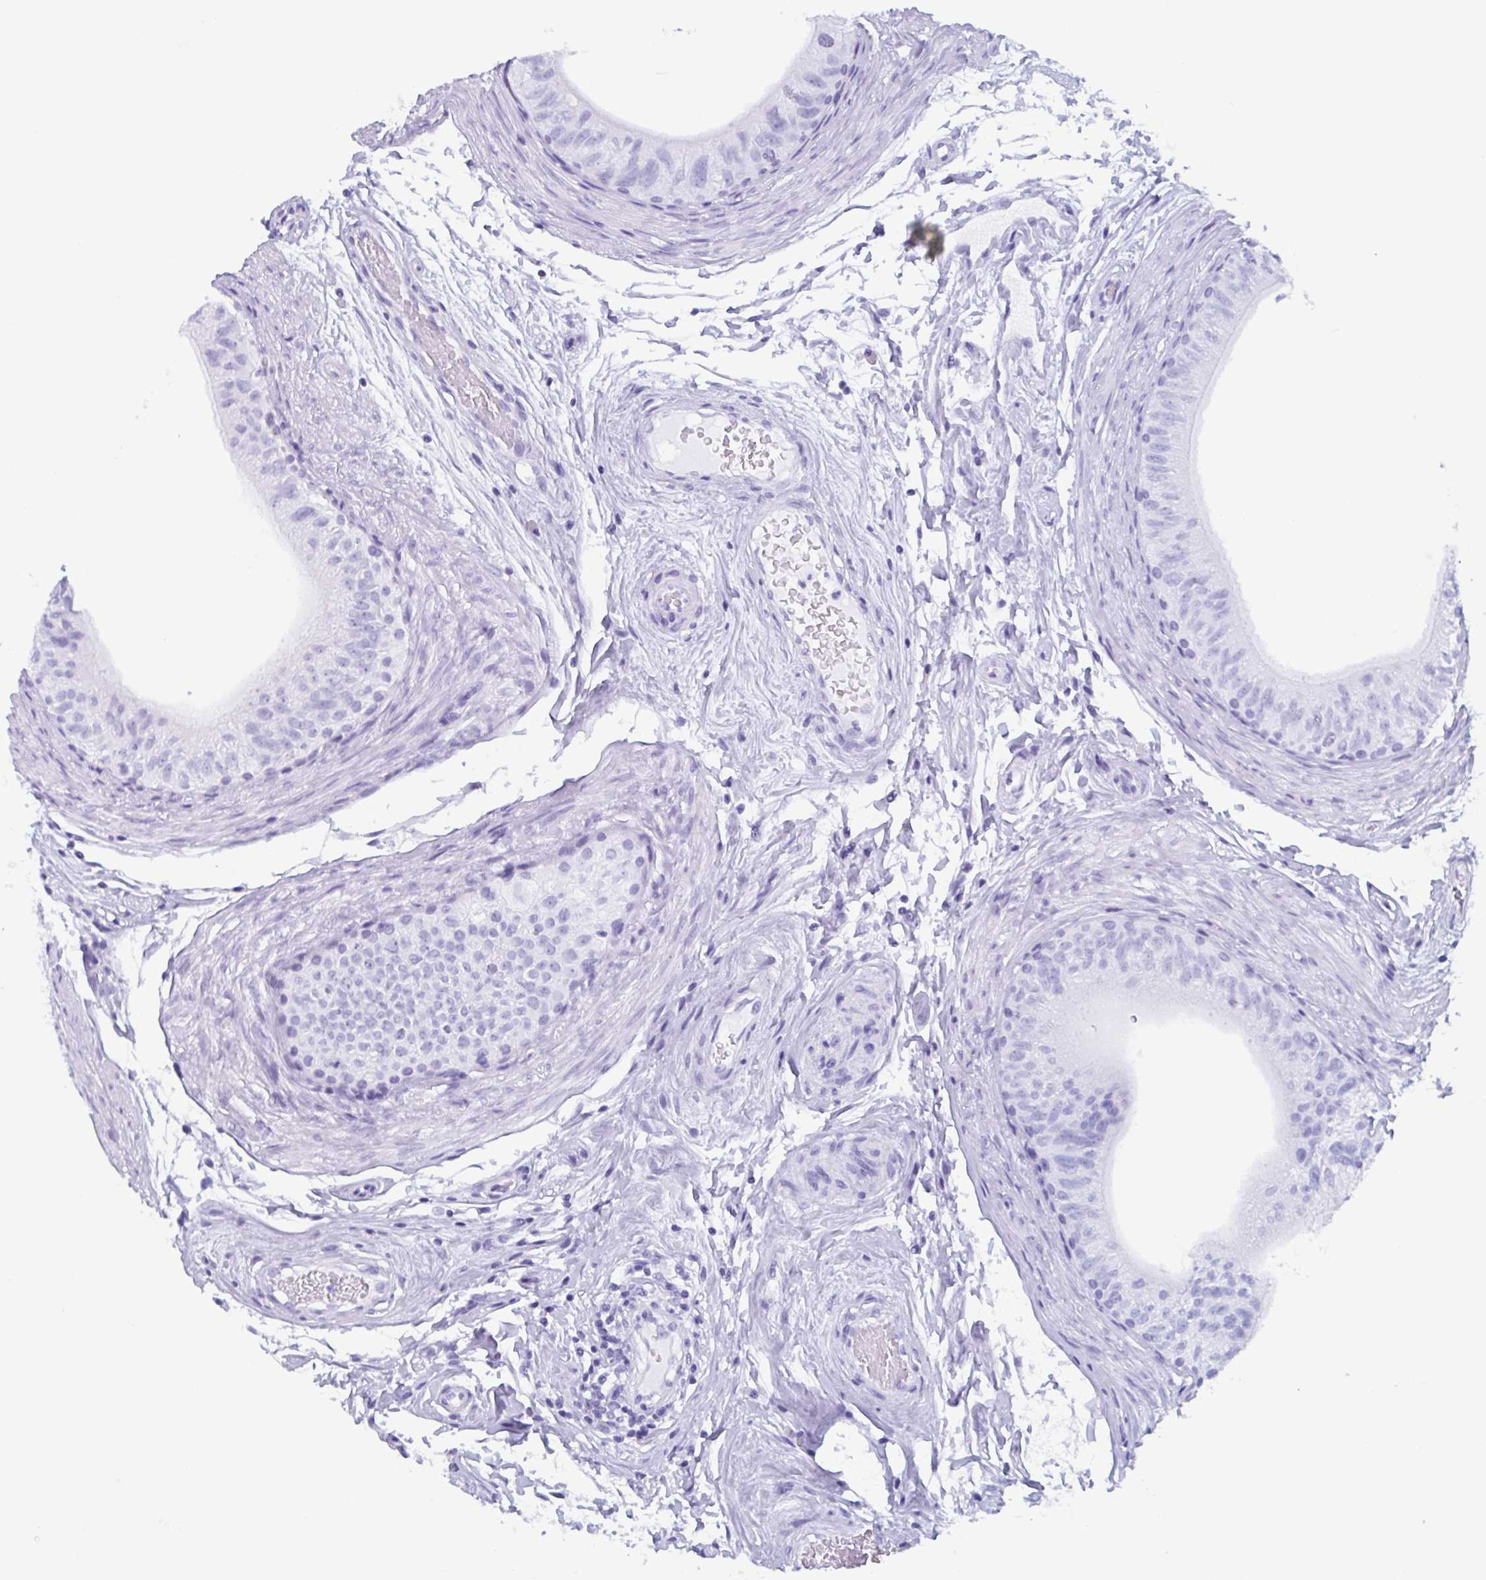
{"staining": {"intensity": "negative", "quantity": "none", "location": "none"}, "tissue": "epididymis", "cell_type": "Glandular cells", "image_type": "normal", "snomed": [{"axis": "morphology", "description": "Normal tissue, NOS"}, {"axis": "topography", "description": "Epididymis"}], "caption": "The histopathology image demonstrates no staining of glandular cells in benign epididymis.", "gene": "BPI", "patient": {"sex": "male", "age": 36}}